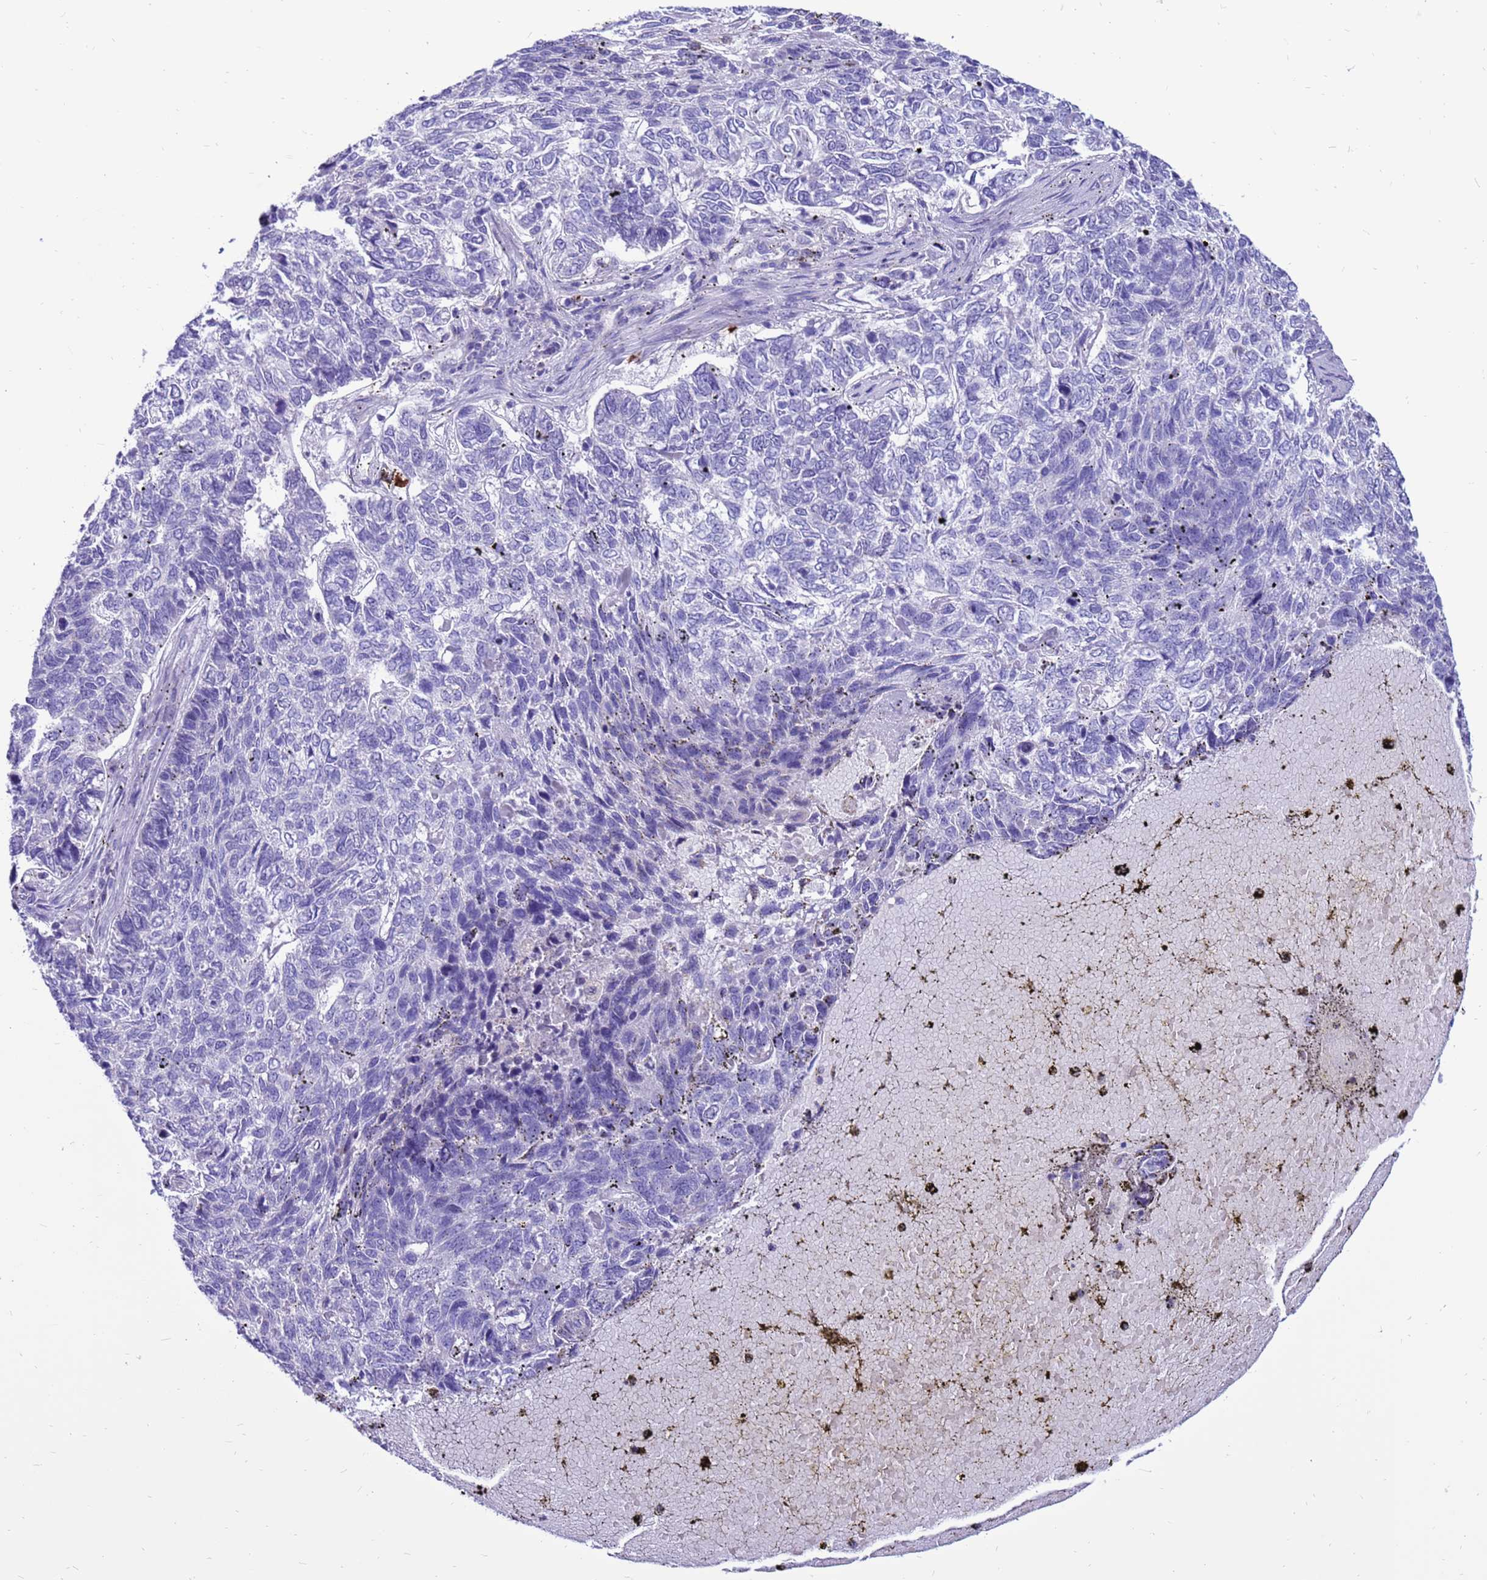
{"staining": {"intensity": "negative", "quantity": "none", "location": "none"}, "tissue": "skin cancer", "cell_type": "Tumor cells", "image_type": "cancer", "snomed": [{"axis": "morphology", "description": "Basal cell carcinoma"}, {"axis": "topography", "description": "Skin"}], "caption": "This is a image of immunohistochemistry (IHC) staining of skin cancer (basal cell carcinoma), which shows no expression in tumor cells.", "gene": "PDE10A", "patient": {"sex": "female", "age": 65}}